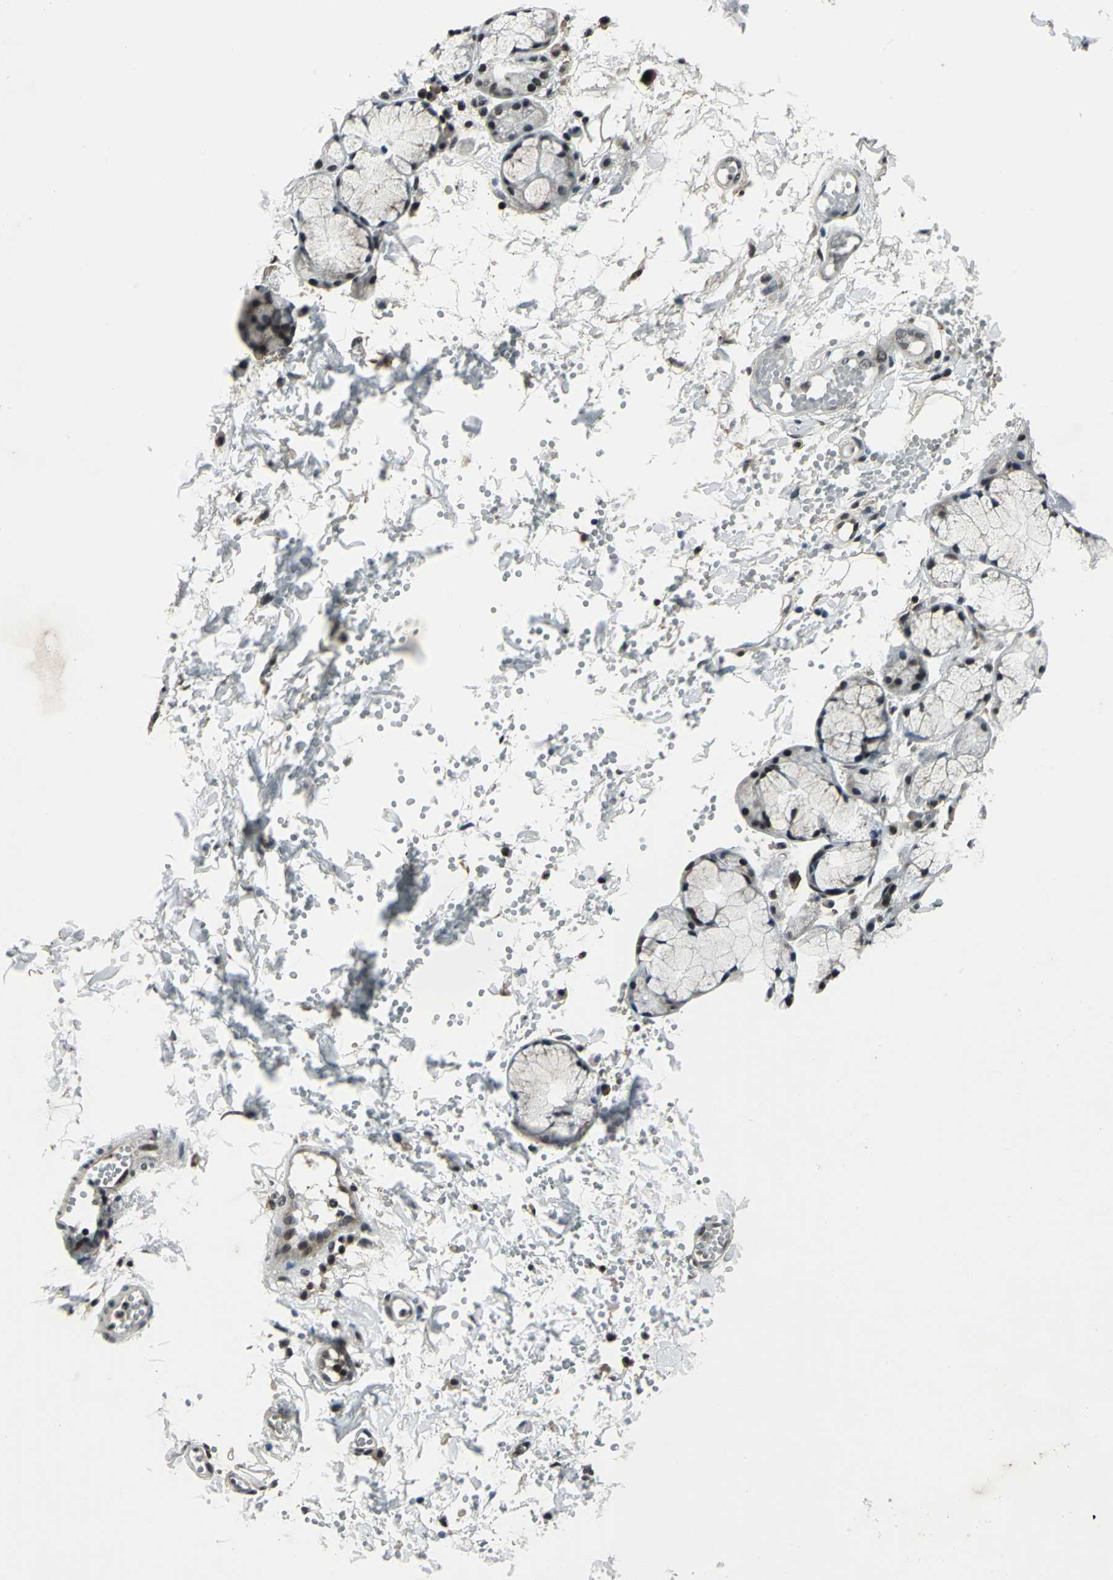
{"staining": {"intensity": "weak", "quantity": "<25%", "location": "cytoplasmic/membranous,nuclear"}, "tissue": "salivary gland", "cell_type": "Glandular cells", "image_type": "normal", "snomed": [{"axis": "morphology", "description": "Normal tissue, NOS"}, {"axis": "topography", "description": "Skeletal muscle"}, {"axis": "topography", "description": "Oral tissue"}, {"axis": "topography", "description": "Salivary gland"}, {"axis": "topography", "description": "Peripheral nerve tissue"}], "caption": "High power microscopy image of an immunohistochemistry photomicrograph of benign salivary gland, revealing no significant expression in glandular cells.", "gene": "NR2C2", "patient": {"sex": "male", "age": 54}}